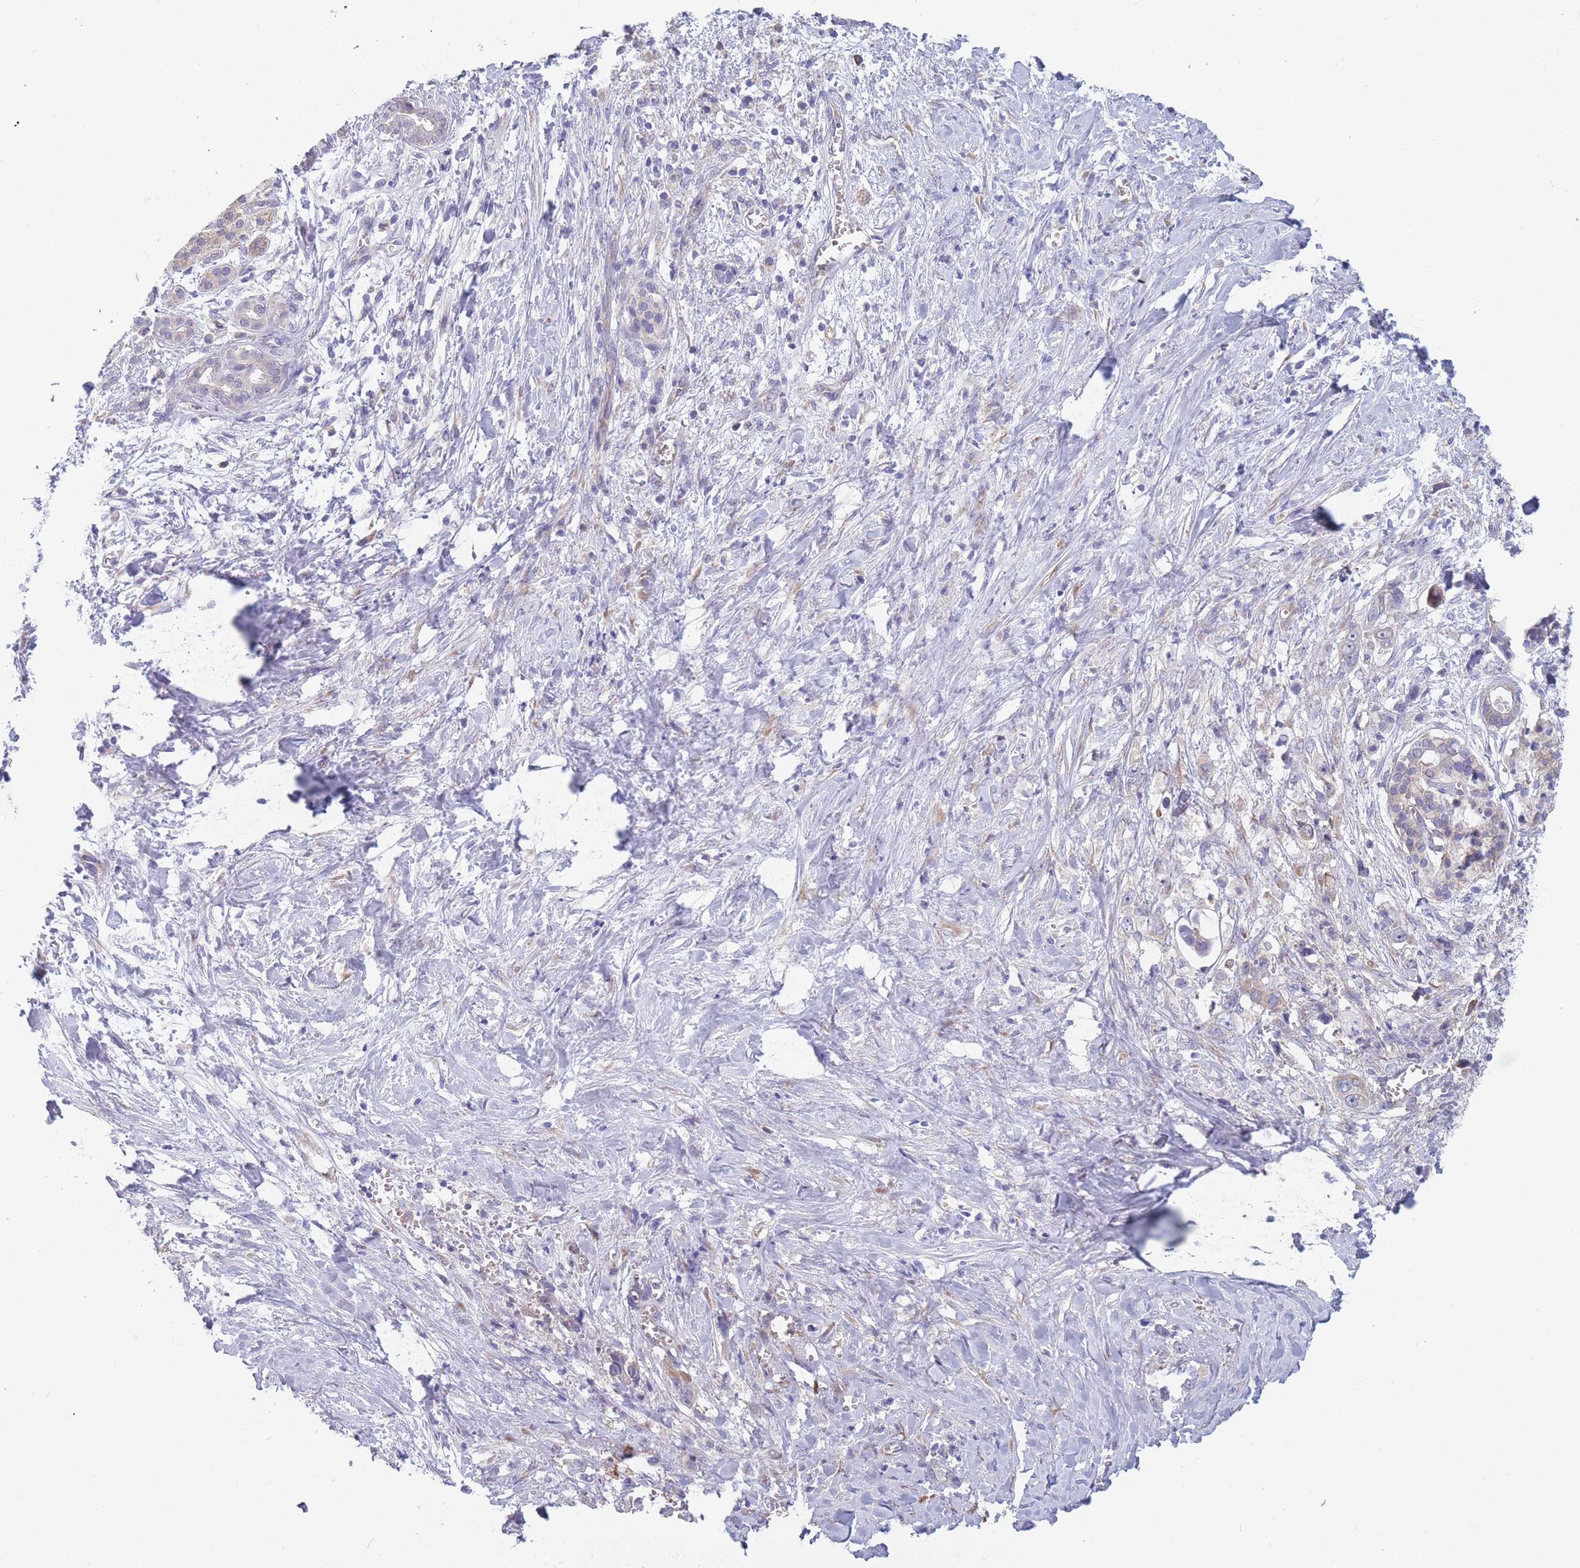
{"staining": {"intensity": "negative", "quantity": "none", "location": "none"}, "tissue": "pancreatic cancer", "cell_type": "Tumor cells", "image_type": "cancer", "snomed": [{"axis": "morphology", "description": "Adenocarcinoma, NOS"}, {"axis": "topography", "description": "Pancreas"}], "caption": "Micrograph shows no significant protein staining in tumor cells of pancreatic adenocarcinoma. (DAB immunohistochemistry (IHC) visualized using brightfield microscopy, high magnification).", "gene": "NDUFAF6", "patient": {"sex": "male", "age": 61}}